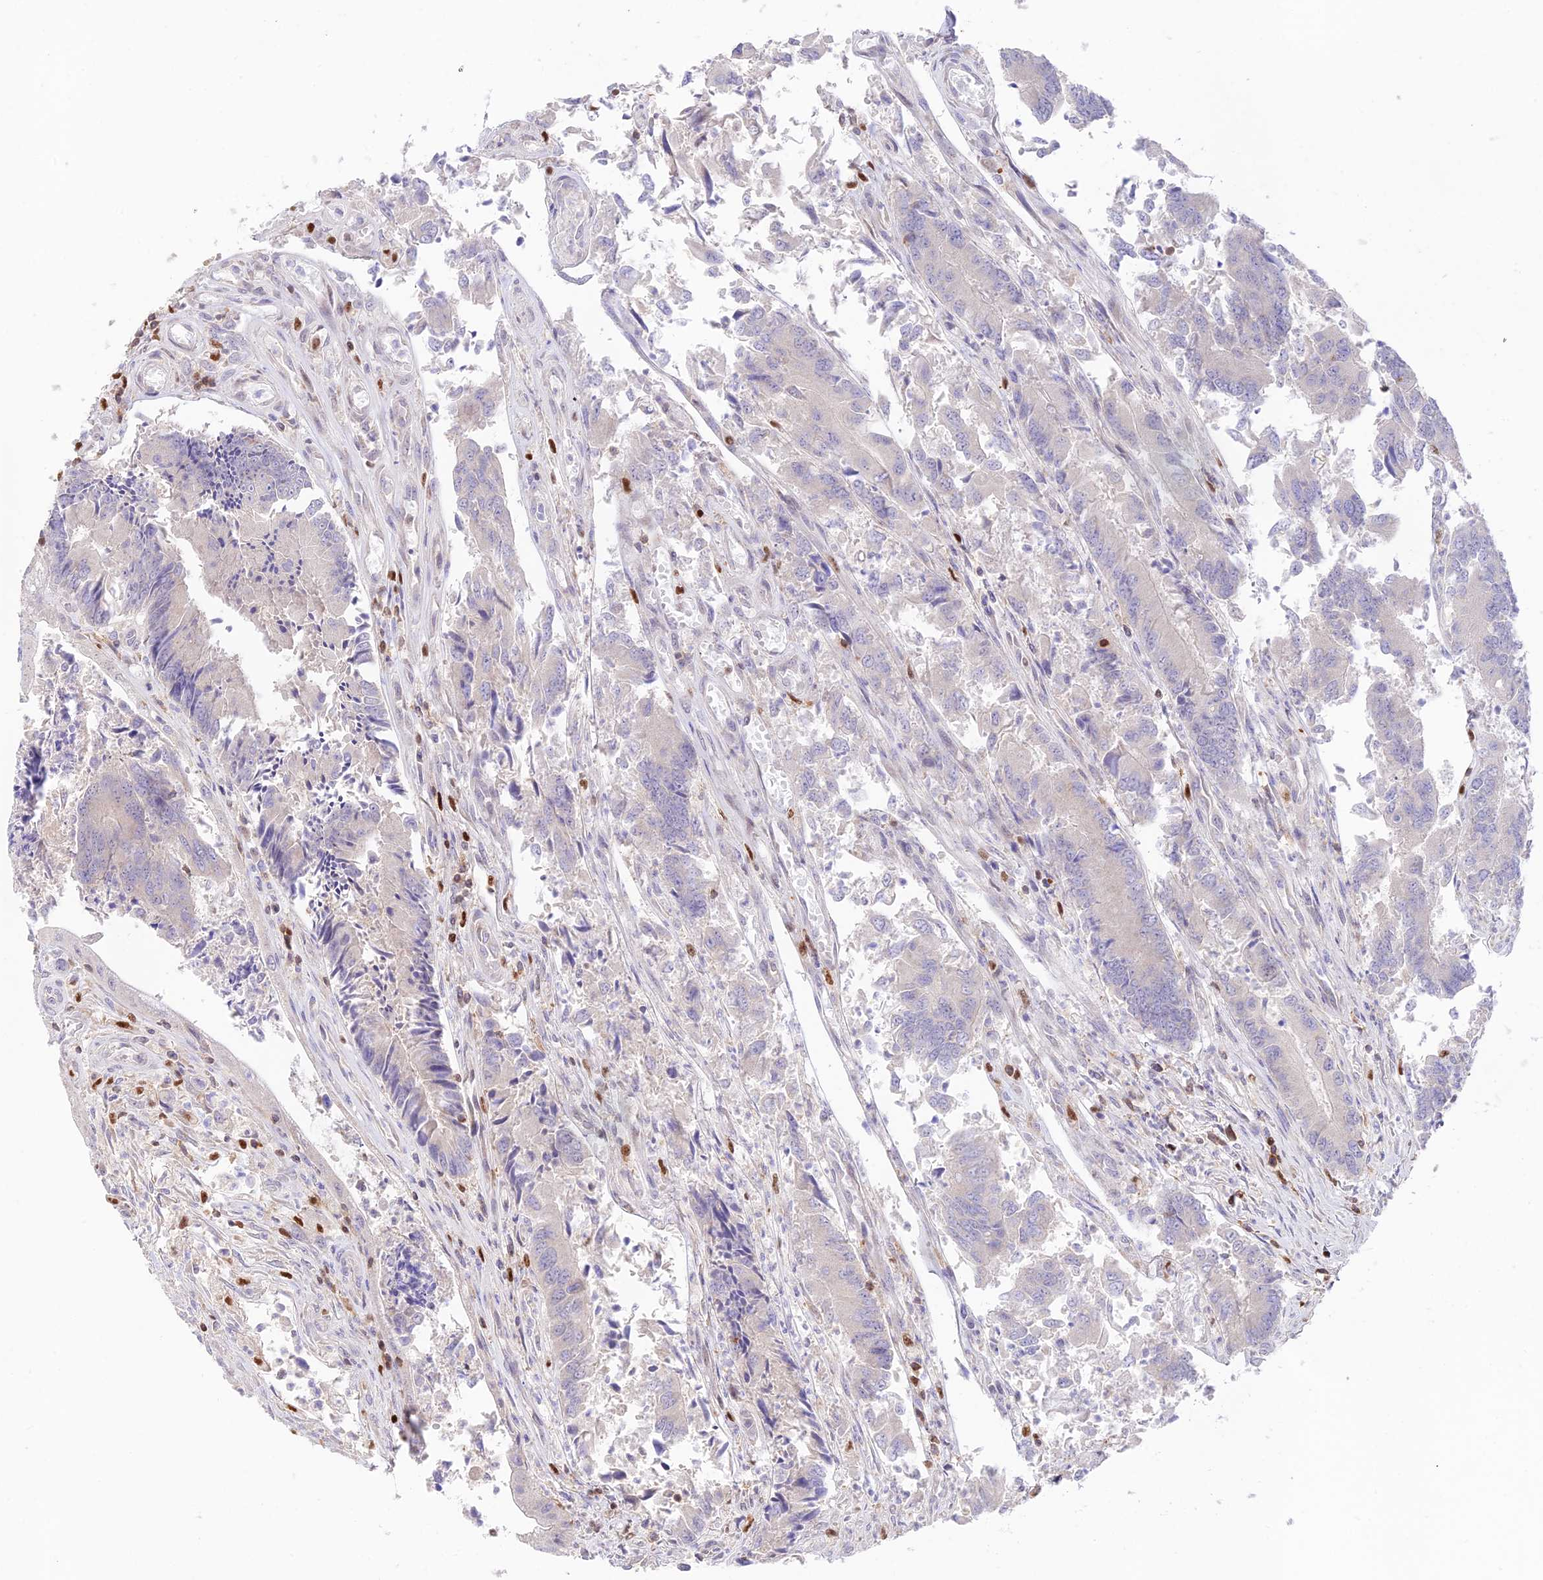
{"staining": {"intensity": "negative", "quantity": "none", "location": "none"}, "tissue": "colorectal cancer", "cell_type": "Tumor cells", "image_type": "cancer", "snomed": [{"axis": "morphology", "description": "Adenocarcinoma, NOS"}, {"axis": "topography", "description": "Colon"}], "caption": "A high-resolution photomicrograph shows immunohistochemistry (IHC) staining of colorectal adenocarcinoma, which reveals no significant positivity in tumor cells.", "gene": "DENND1C", "patient": {"sex": "female", "age": 67}}